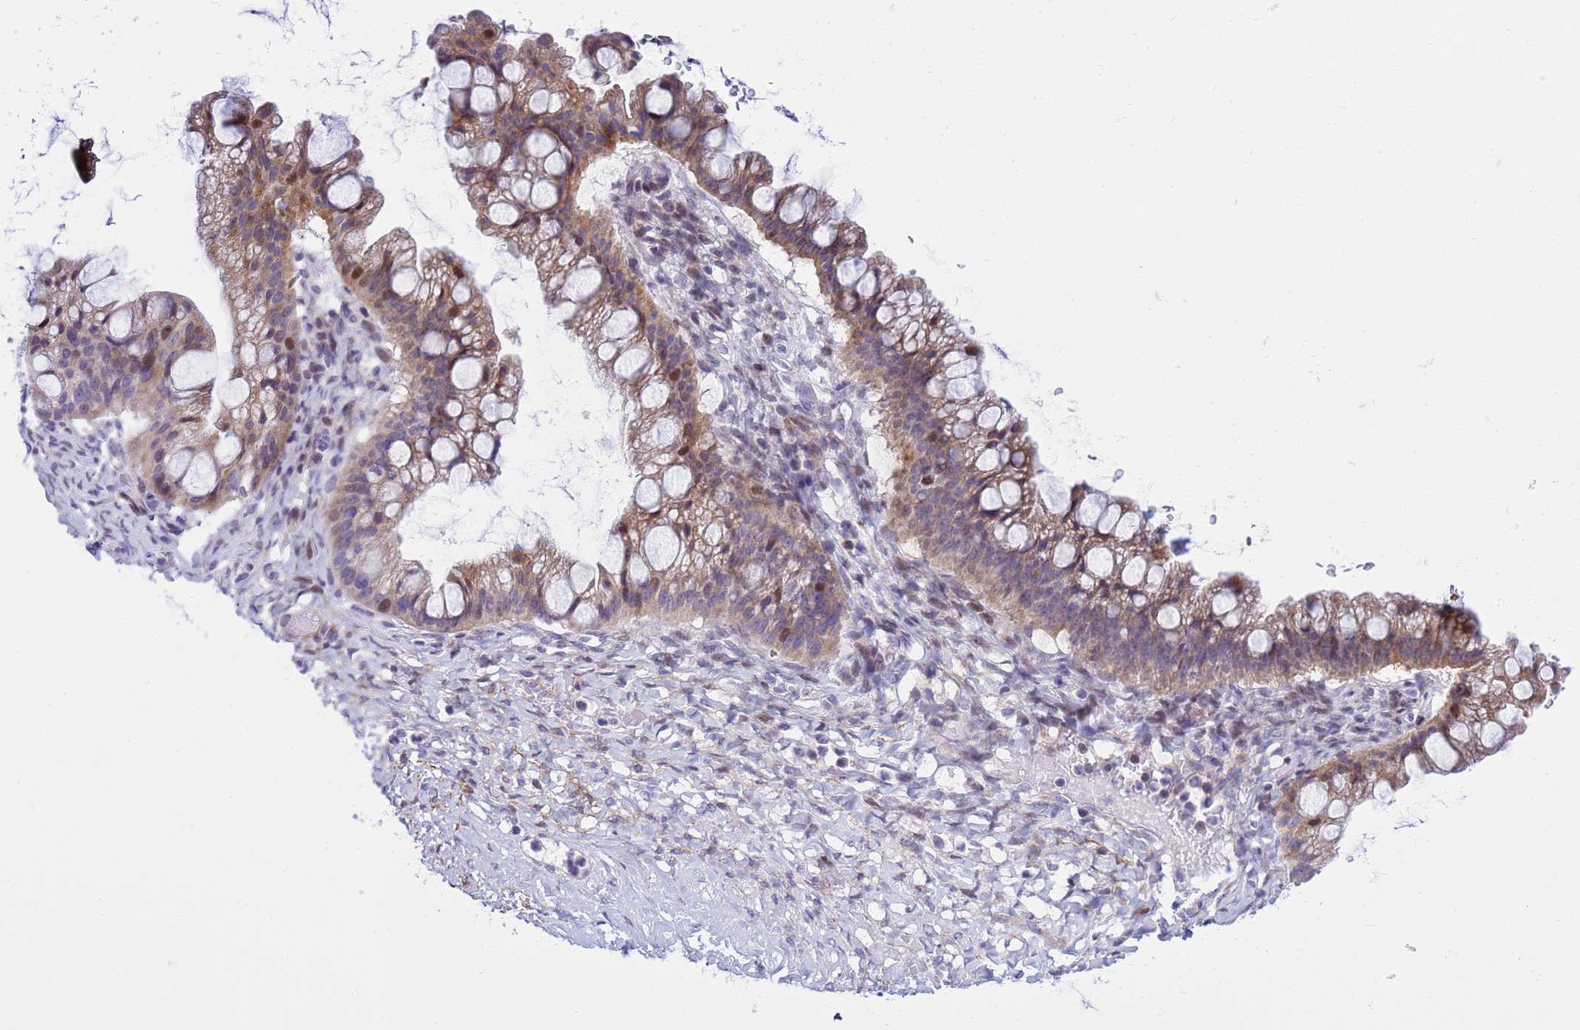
{"staining": {"intensity": "moderate", "quantity": "25%-75%", "location": "cytoplasmic/membranous,nuclear"}, "tissue": "ovarian cancer", "cell_type": "Tumor cells", "image_type": "cancer", "snomed": [{"axis": "morphology", "description": "Cystadenocarcinoma, mucinous, NOS"}, {"axis": "topography", "description": "Ovary"}], "caption": "This is a histology image of IHC staining of ovarian cancer (mucinous cystadenocarcinoma), which shows moderate expression in the cytoplasmic/membranous and nuclear of tumor cells.", "gene": "P2RX7", "patient": {"sex": "female", "age": 73}}